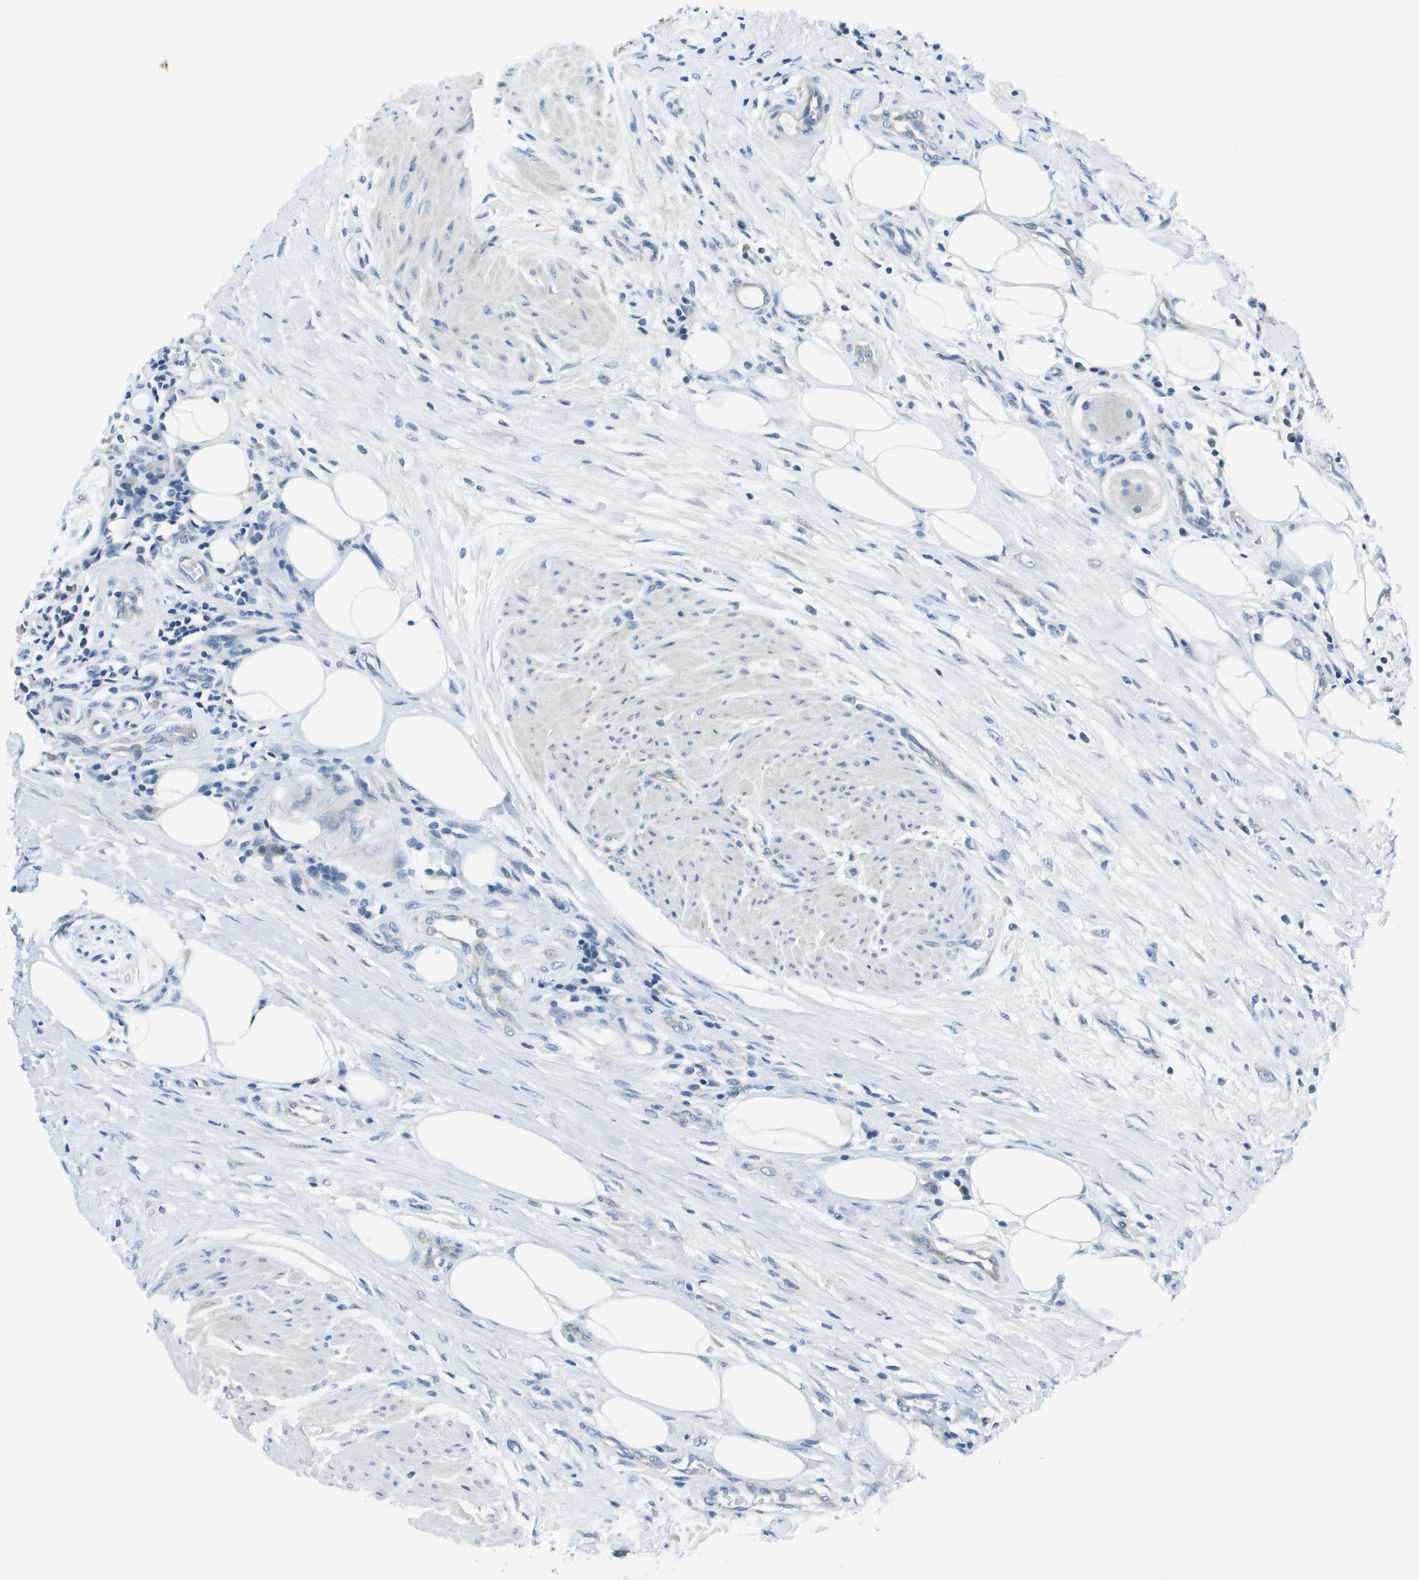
{"staining": {"intensity": "negative", "quantity": "none", "location": "none"}, "tissue": "urothelial cancer", "cell_type": "Tumor cells", "image_type": "cancer", "snomed": [{"axis": "morphology", "description": "Urothelial carcinoma, High grade"}, {"axis": "topography", "description": "Urinary bladder"}], "caption": "Immunohistochemical staining of urothelial cancer displays no significant staining in tumor cells. The staining was performed using DAB to visualize the protein expression in brown, while the nuclei were stained in blue with hematoxylin (Magnification: 20x).", "gene": "STIP1", "patient": {"sex": "male", "age": 35}}